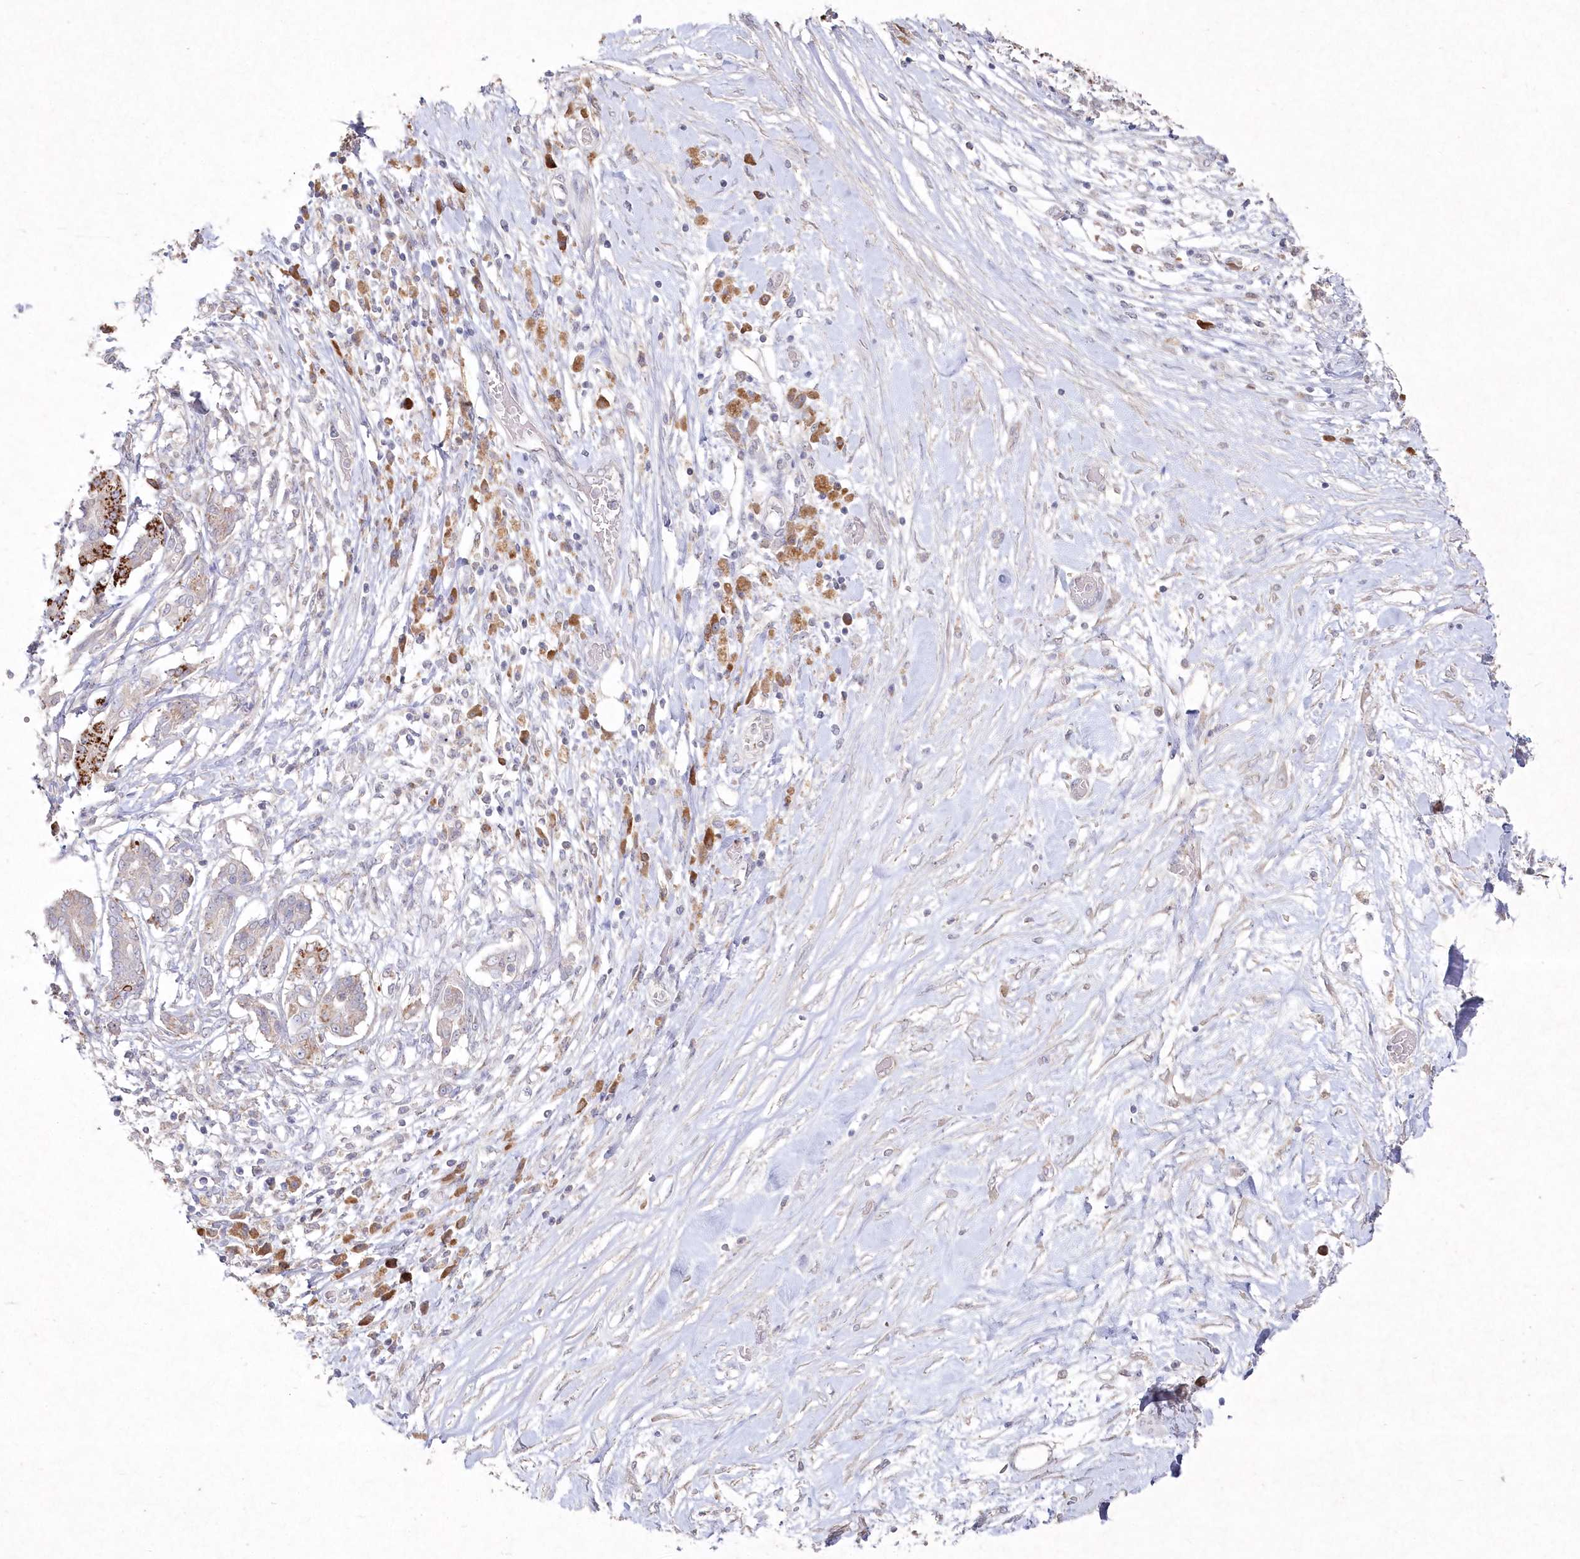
{"staining": {"intensity": "weak", "quantity": "<25%", "location": "cytoplasmic/membranous"}, "tissue": "pancreatic cancer", "cell_type": "Tumor cells", "image_type": "cancer", "snomed": [{"axis": "morphology", "description": "Inflammation, NOS"}, {"axis": "morphology", "description": "Adenocarcinoma, NOS"}, {"axis": "topography", "description": "Pancreas"}], "caption": "A high-resolution image shows IHC staining of pancreatic cancer, which demonstrates no significant staining in tumor cells.", "gene": "TGFBRAP1", "patient": {"sex": "female", "age": 56}}